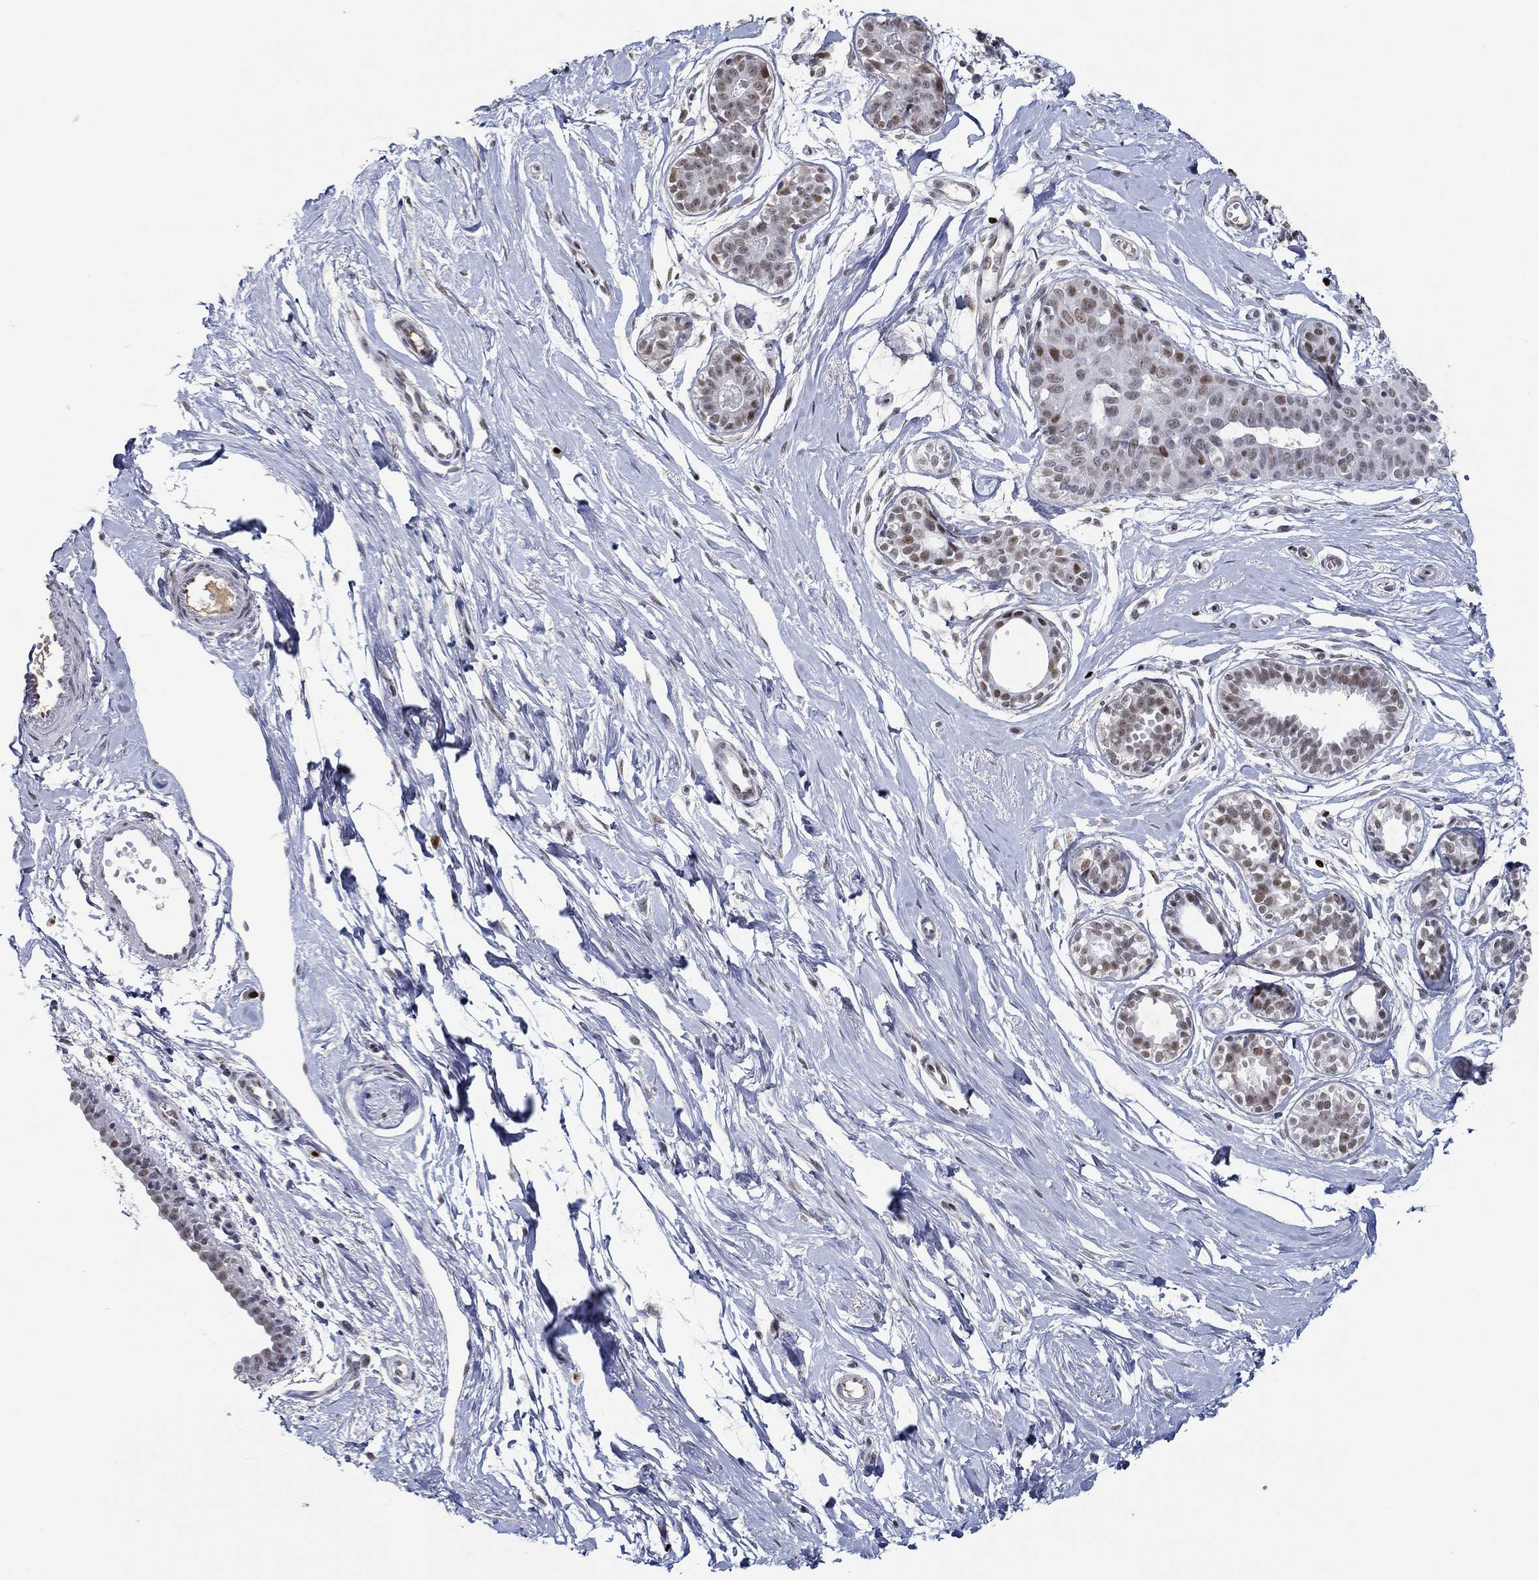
{"staining": {"intensity": "negative", "quantity": "none", "location": "none"}, "tissue": "breast", "cell_type": "Adipocytes", "image_type": "normal", "snomed": [{"axis": "morphology", "description": "Normal tissue, NOS"}, {"axis": "topography", "description": "Breast"}], "caption": "High magnification brightfield microscopy of benign breast stained with DAB (3,3'-diaminobenzidine) (brown) and counterstained with hematoxylin (blue): adipocytes show no significant positivity.", "gene": "GATA2", "patient": {"sex": "female", "age": 49}}